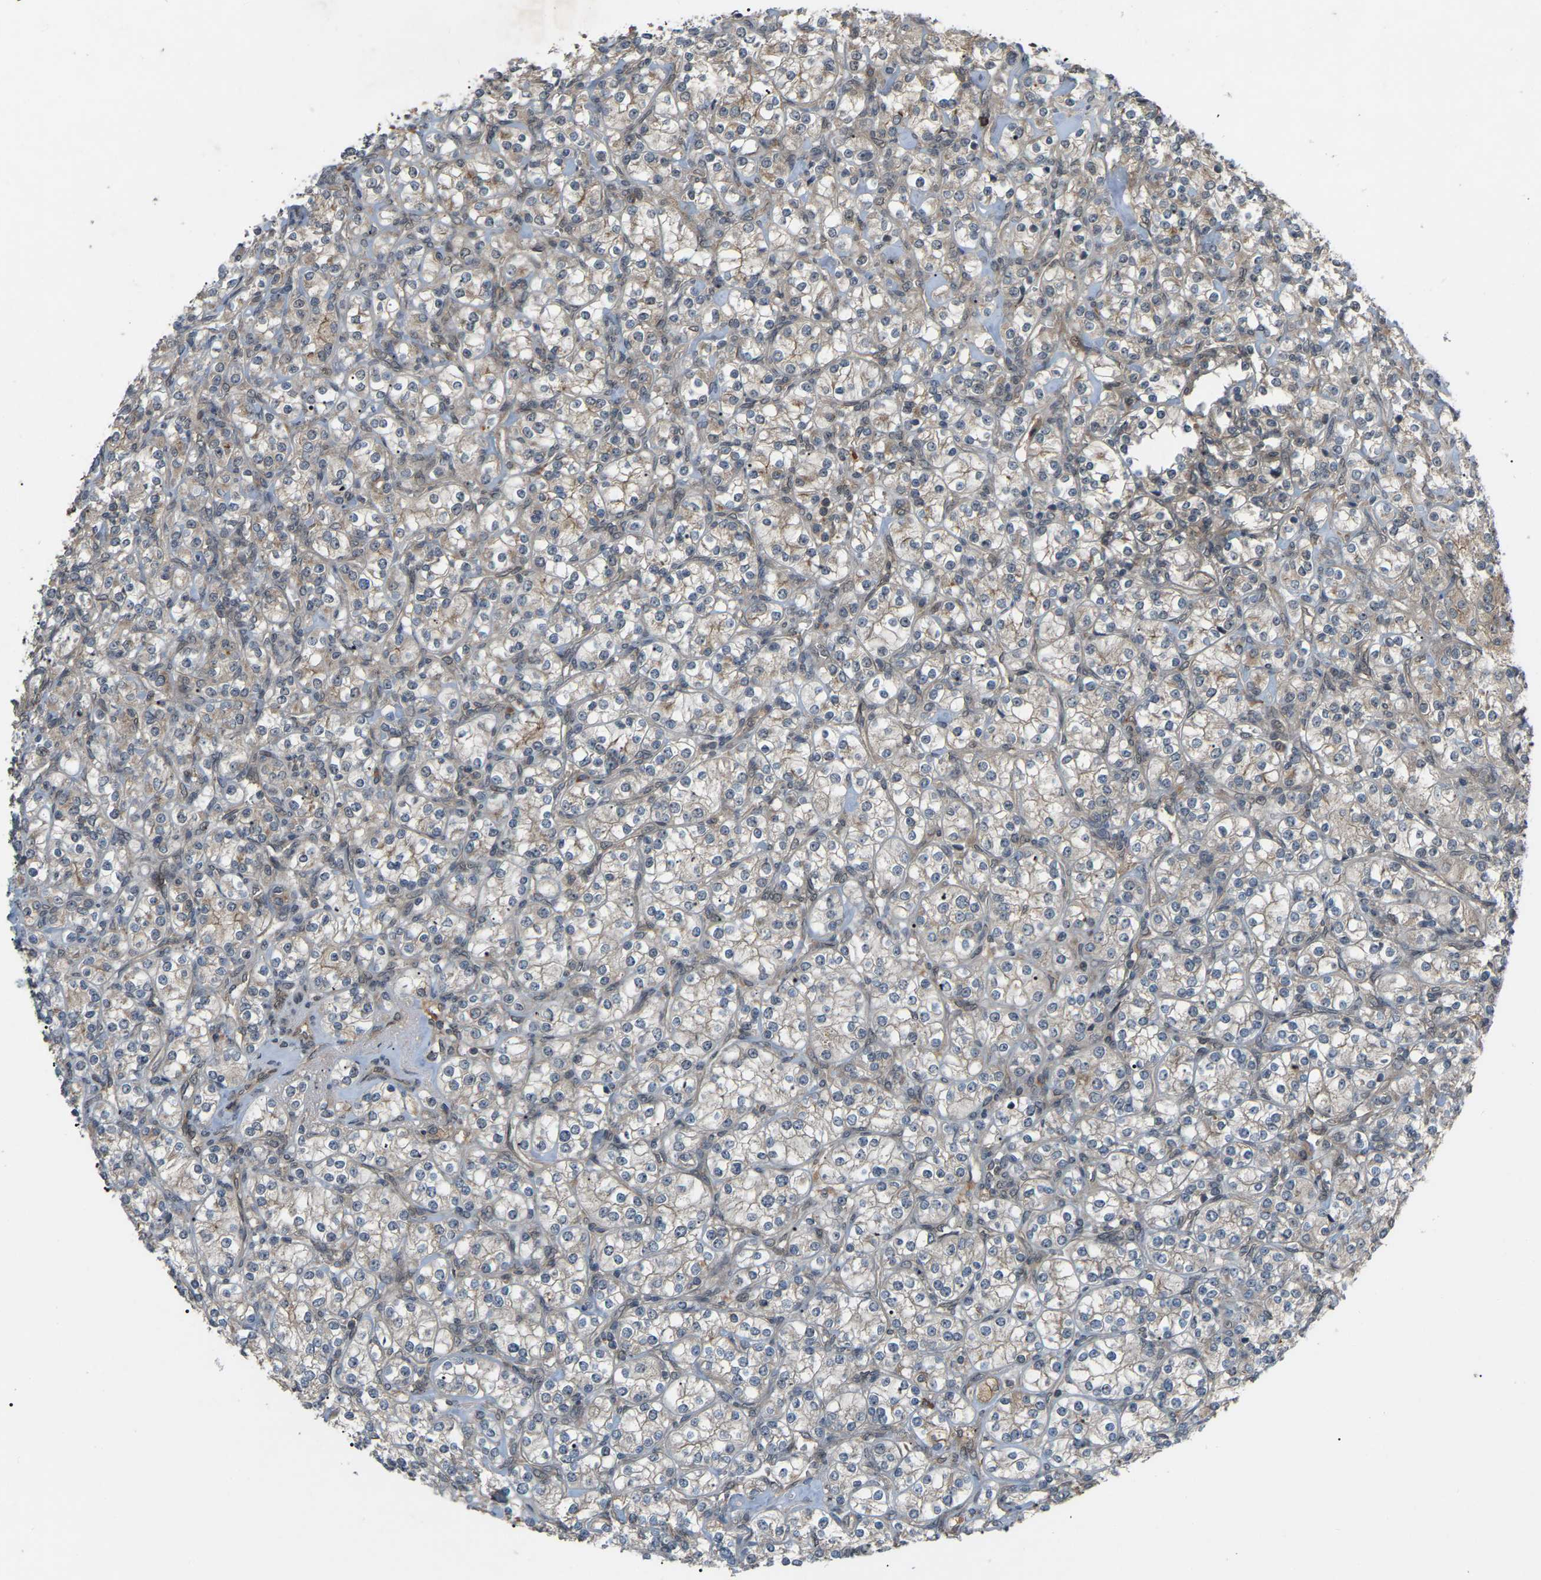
{"staining": {"intensity": "weak", "quantity": "25%-75%", "location": "cytoplasmic/membranous"}, "tissue": "renal cancer", "cell_type": "Tumor cells", "image_type": "cancer", "snomed": [{"axis": "morphology", "description": "Adenocarcinoma, NOS"}, {"axis": "topography", "description": "Kidney"}], "caption": "A photomicrograph of renal cancer (adenocarcinoma) stained for a protein demonstrates weak cytoplasmic/membranous brown staining in tumor cells. (DAB (3,3'-diaminobenzidine) IHC, brown staining for protein, blue staining for nuclei).", "gene": "CROT", "patient": {"sex": "male", "age": 77}}